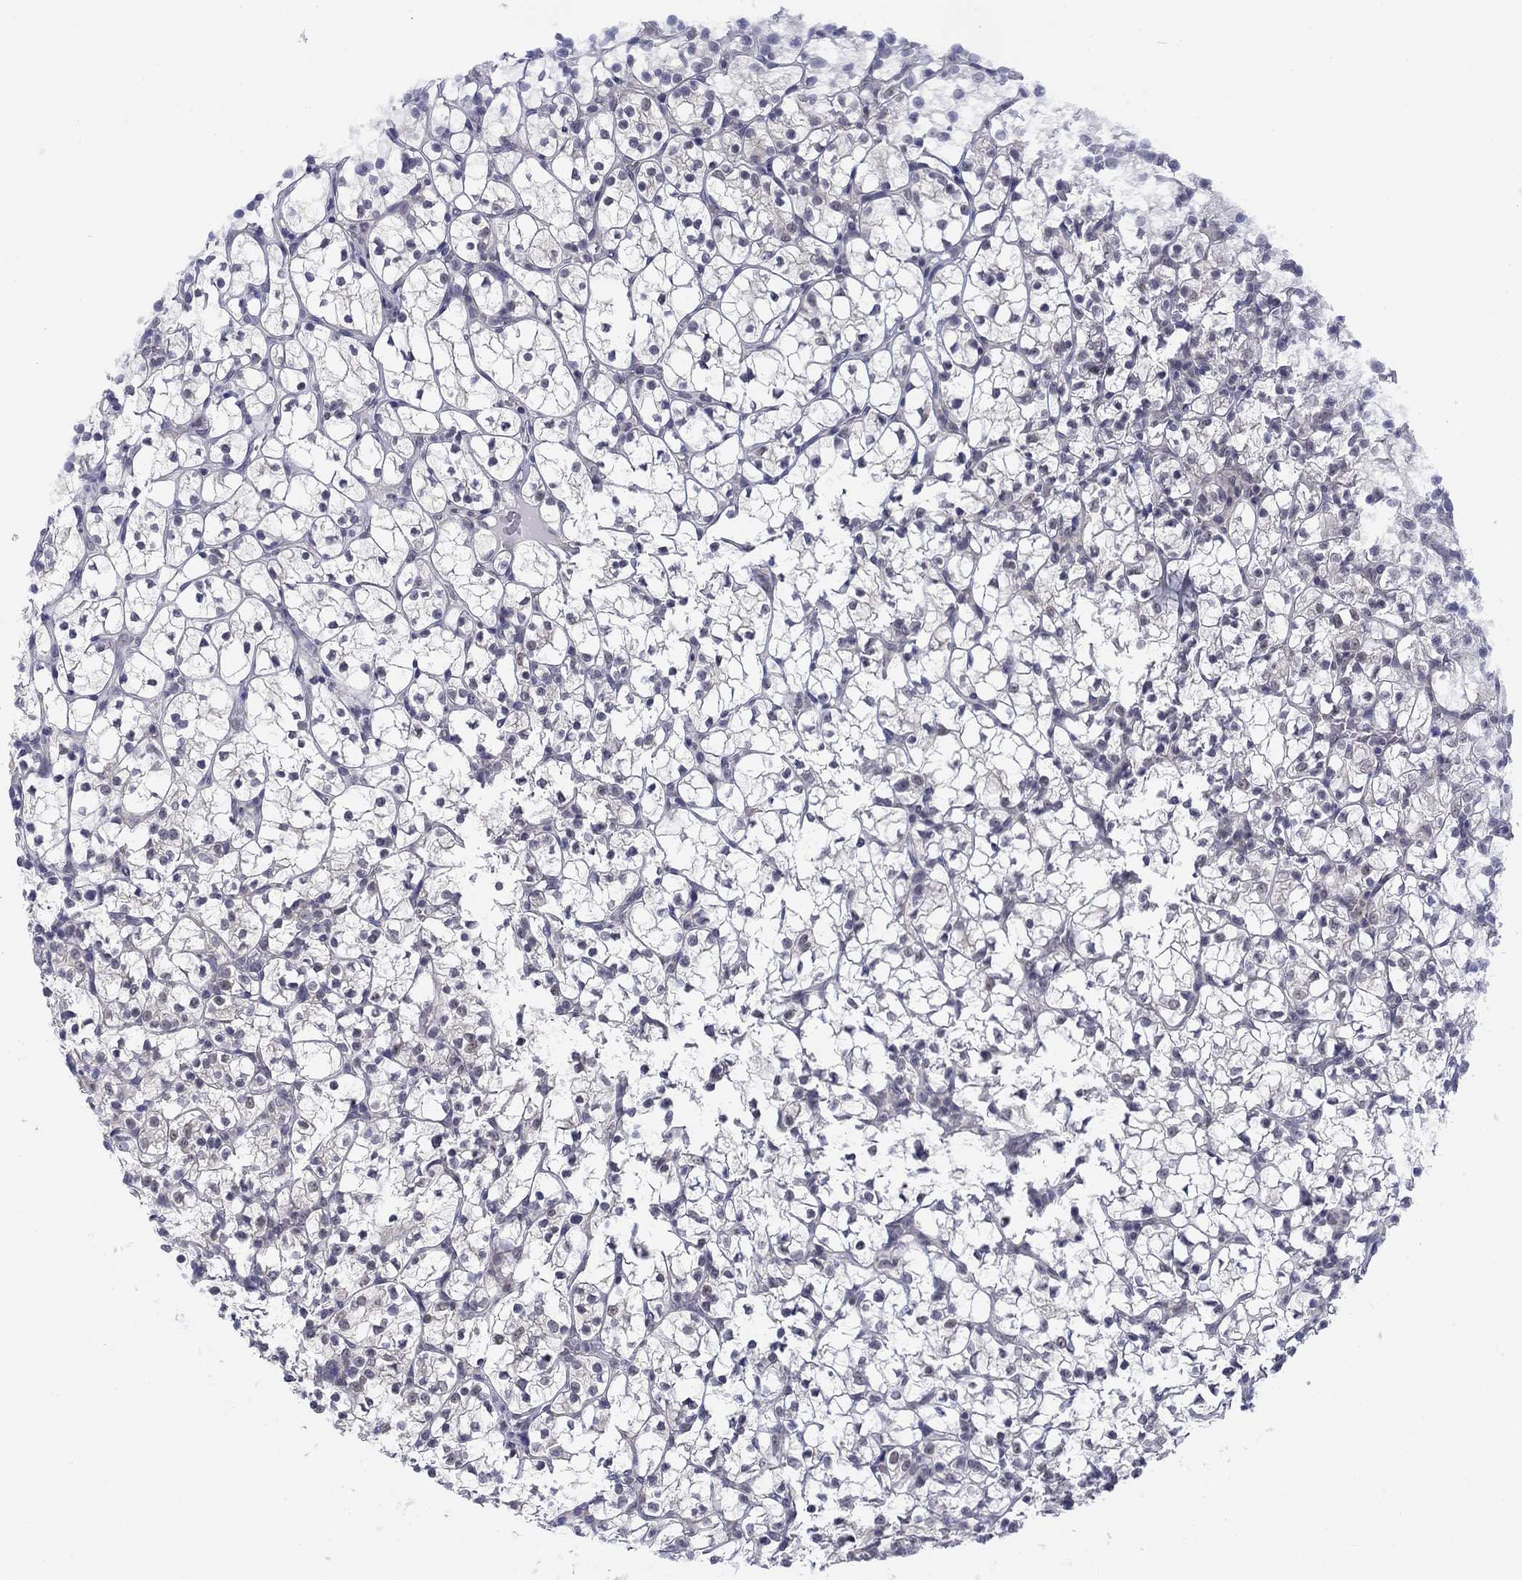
{"staining": {"intensity": "negative", "quantity": "none", "location": "none"}, "tissue": "renal cancer", "cell_type": "Tumor cells", "image_type": "cancer", "snomed": [{"axis": "morphology", "description": "Adenocarcinoma, NOS"}, {"axis": "topography", "description": "Kidney"}], "caption": "Human renal adenocarcinoma stained for a protein using immunohistochemistry (IHC) shows no expression in tumor cells.", "gene": "TIGD4", "patient": {"sex": "female", "age": 89}}